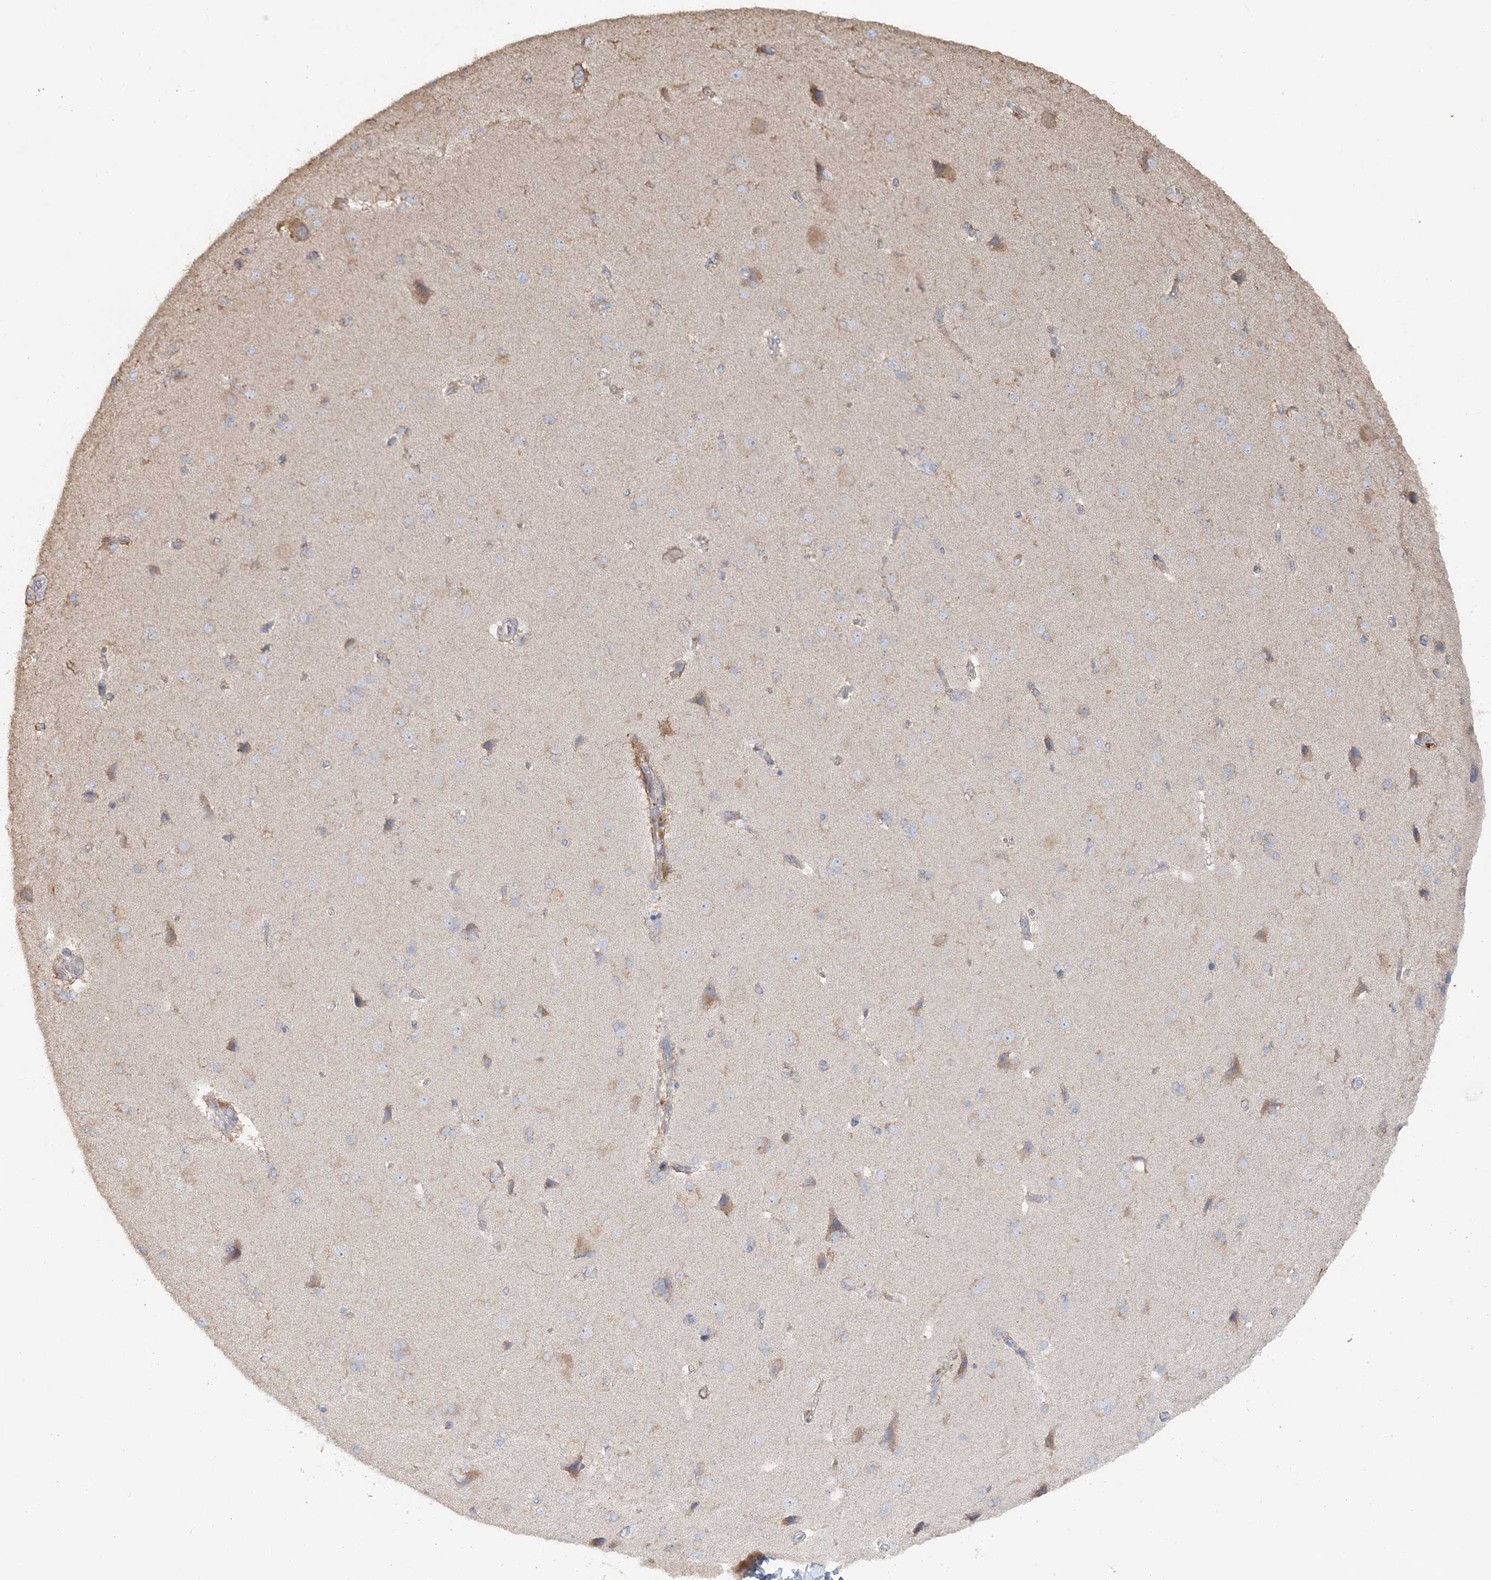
{"staining": {"intensity": "negative", "quantity": "none", "location": "none"}, "tissue": "cerebral cortex", "cell_type": "Endothelial cells", "image_type": "normal", "snomed": [{"axis": "morphology", "description": "Normal tissue, NOS"}, {"axis": "topography", "description": "Cerebral cortex"}], "caption": "This is an immunohistochemistry histopathology image of benign human cerebral cortex. There is no staining in endothelial cells.", "gene": "TBC1D5", "patient": {"sex": "male", "age": 62}}